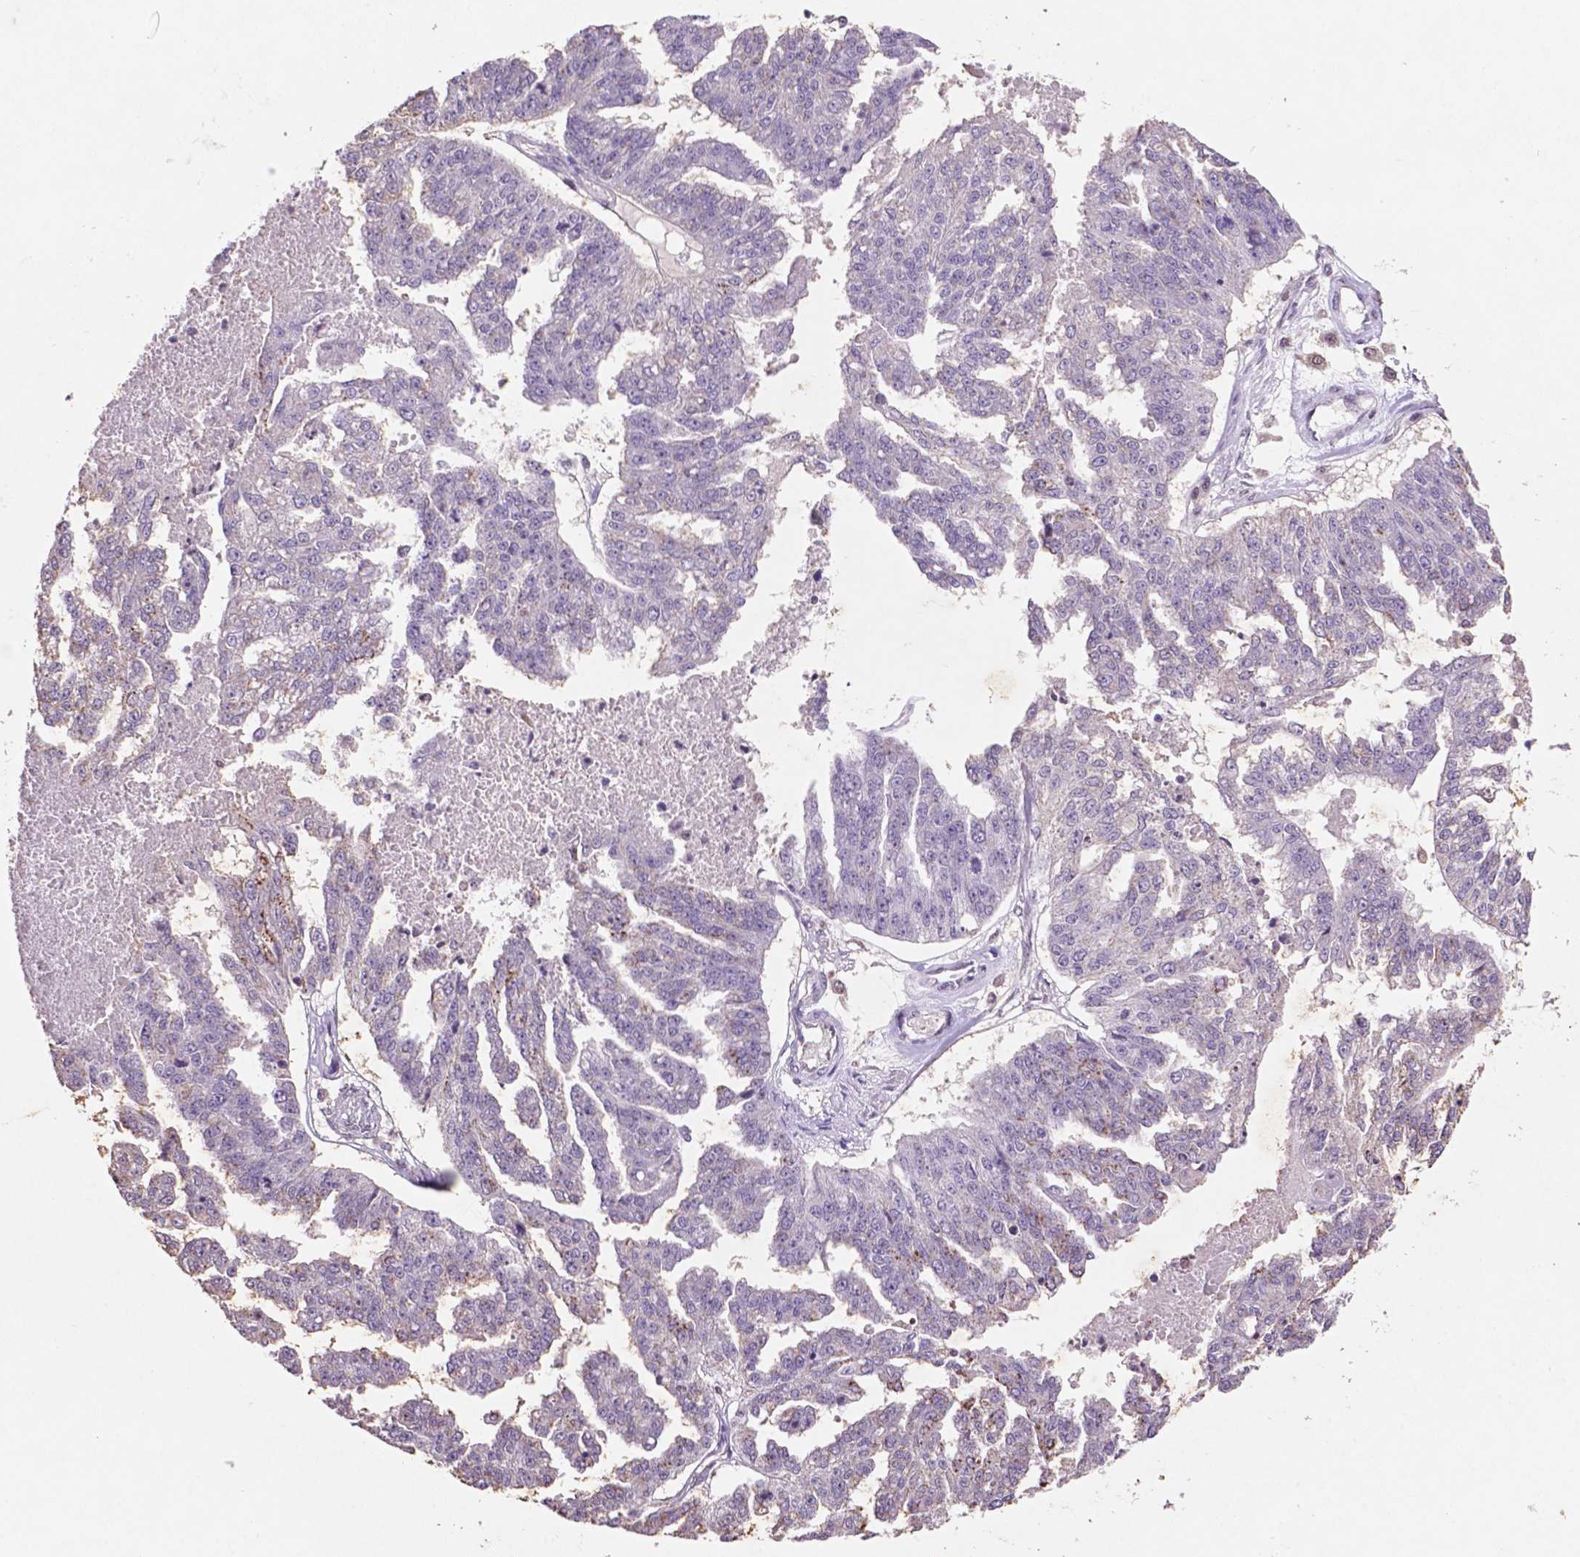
{"staining": {"intensity": "negative", "quantity": "none", "location": "none"}, "tissue": "ovarian cancer", "cell_type": "Tumor cells", "image_type": "cancer", "snomed": [{"axis": "morphology", "description": "Cystadenocarcinoma, serous, NOS"}, {"axis": "topography", "description": "Ovary"}], "caption": "This photomicrograph is of ovarian cancer stained with immunohistochemistry to label a protein in brown with the nuclei are counter-stained blue. There is no staining in tumor cells. (DAB (3,3'-diaminobenzidine) immunohistochemistry with hematoxylin counter stain).", "gene": "GLRX", "patient": {"sex": "female", "age": 58}}